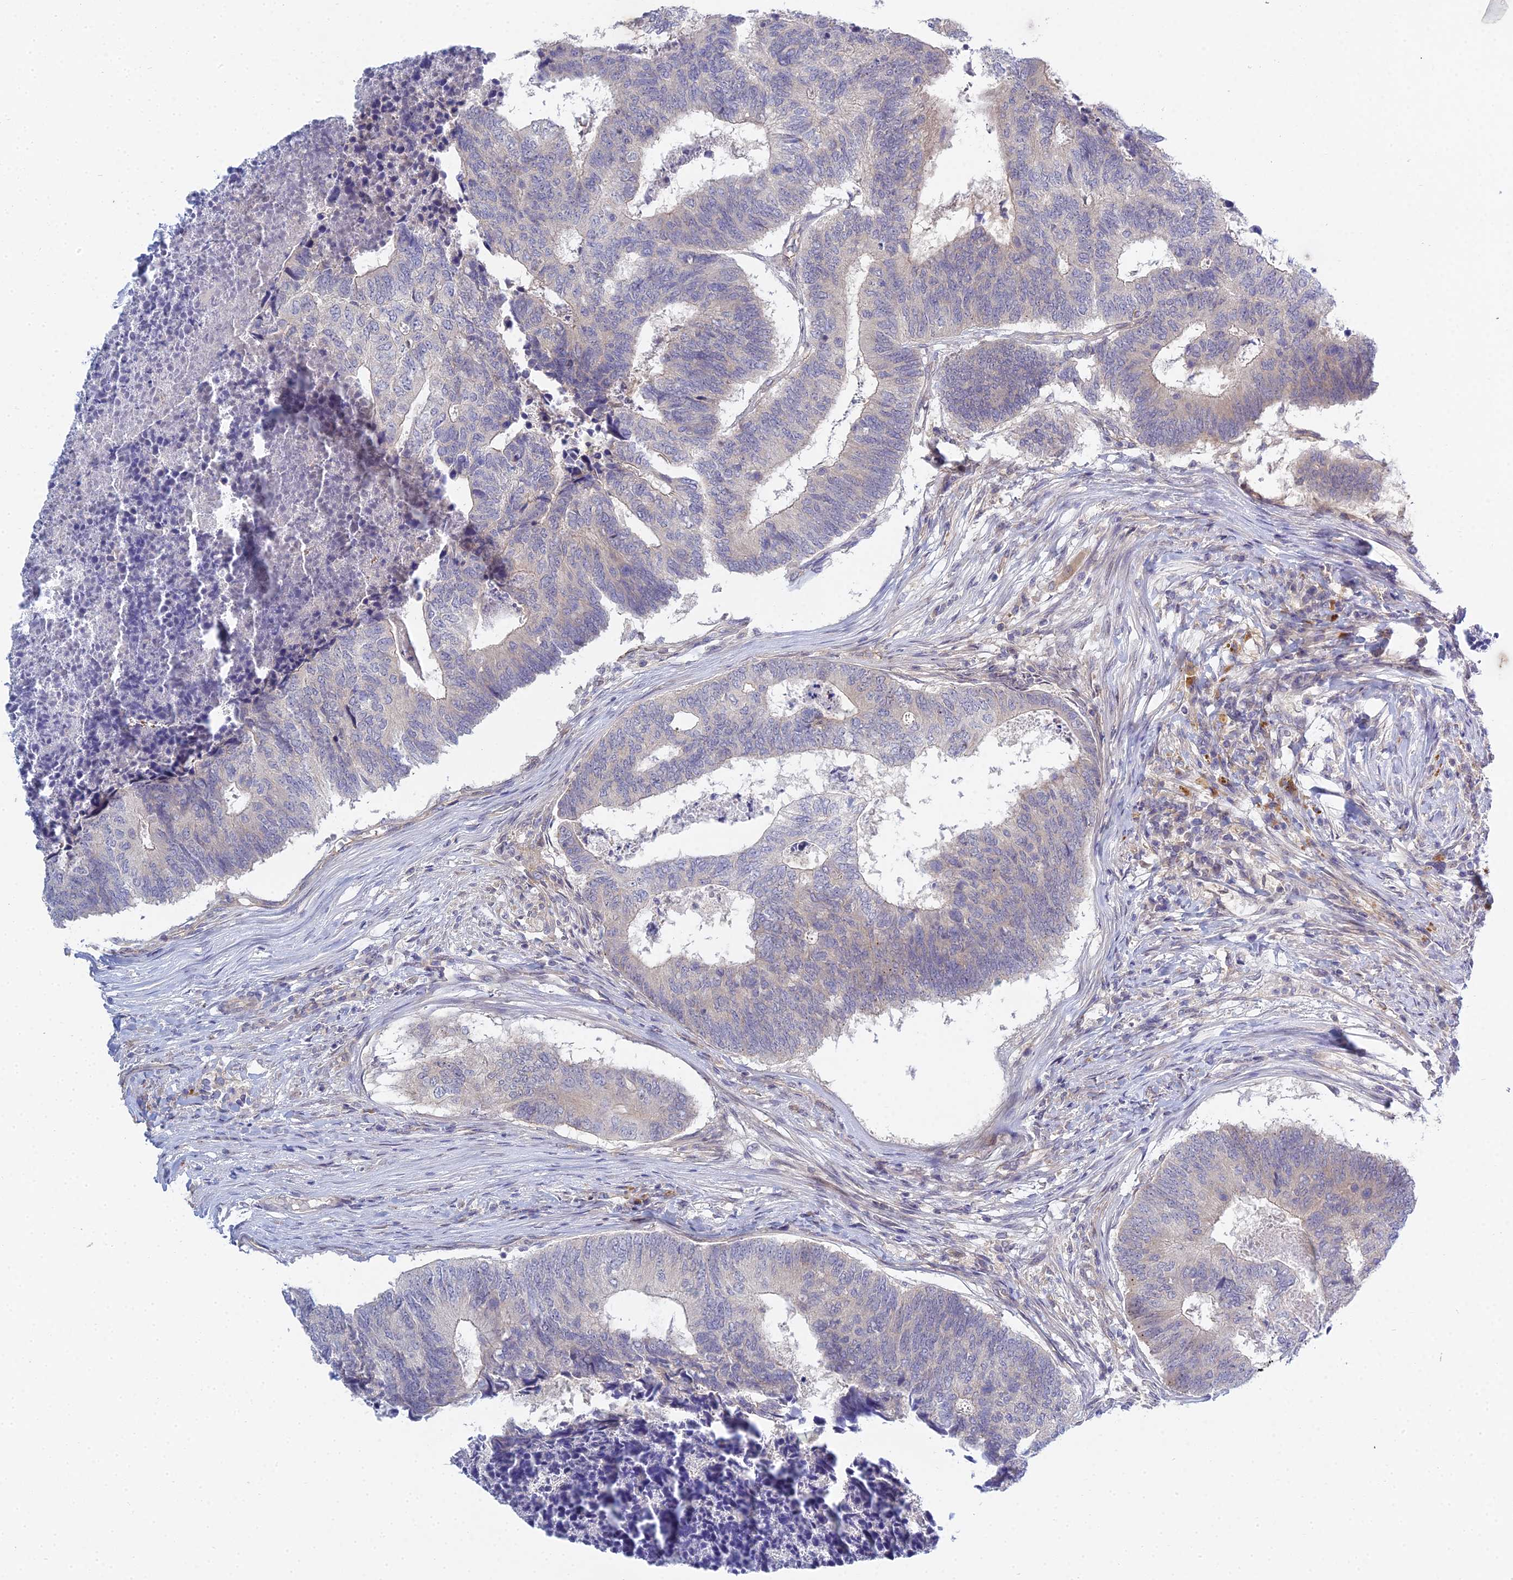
{"staining": {"intensity": "negative", "quantity": "none", "location": "none"}, "tissue": "colorectal cancer", "cell_type": "Tumor cells", "image_type": "cancer", "snomed": [{"axis": "morphology", "description": "Adenocarcinoma, NOS"}, {"axis": "topography", "description": "Colon"}], "caption": "This is an immunohistochemistry (IHC) photomicrograph of human adenocarcinoma (colorectal). There is no staining in tumor cells.", "gene": "METTL26", "patient": {"sex": "female", "age": 67}}